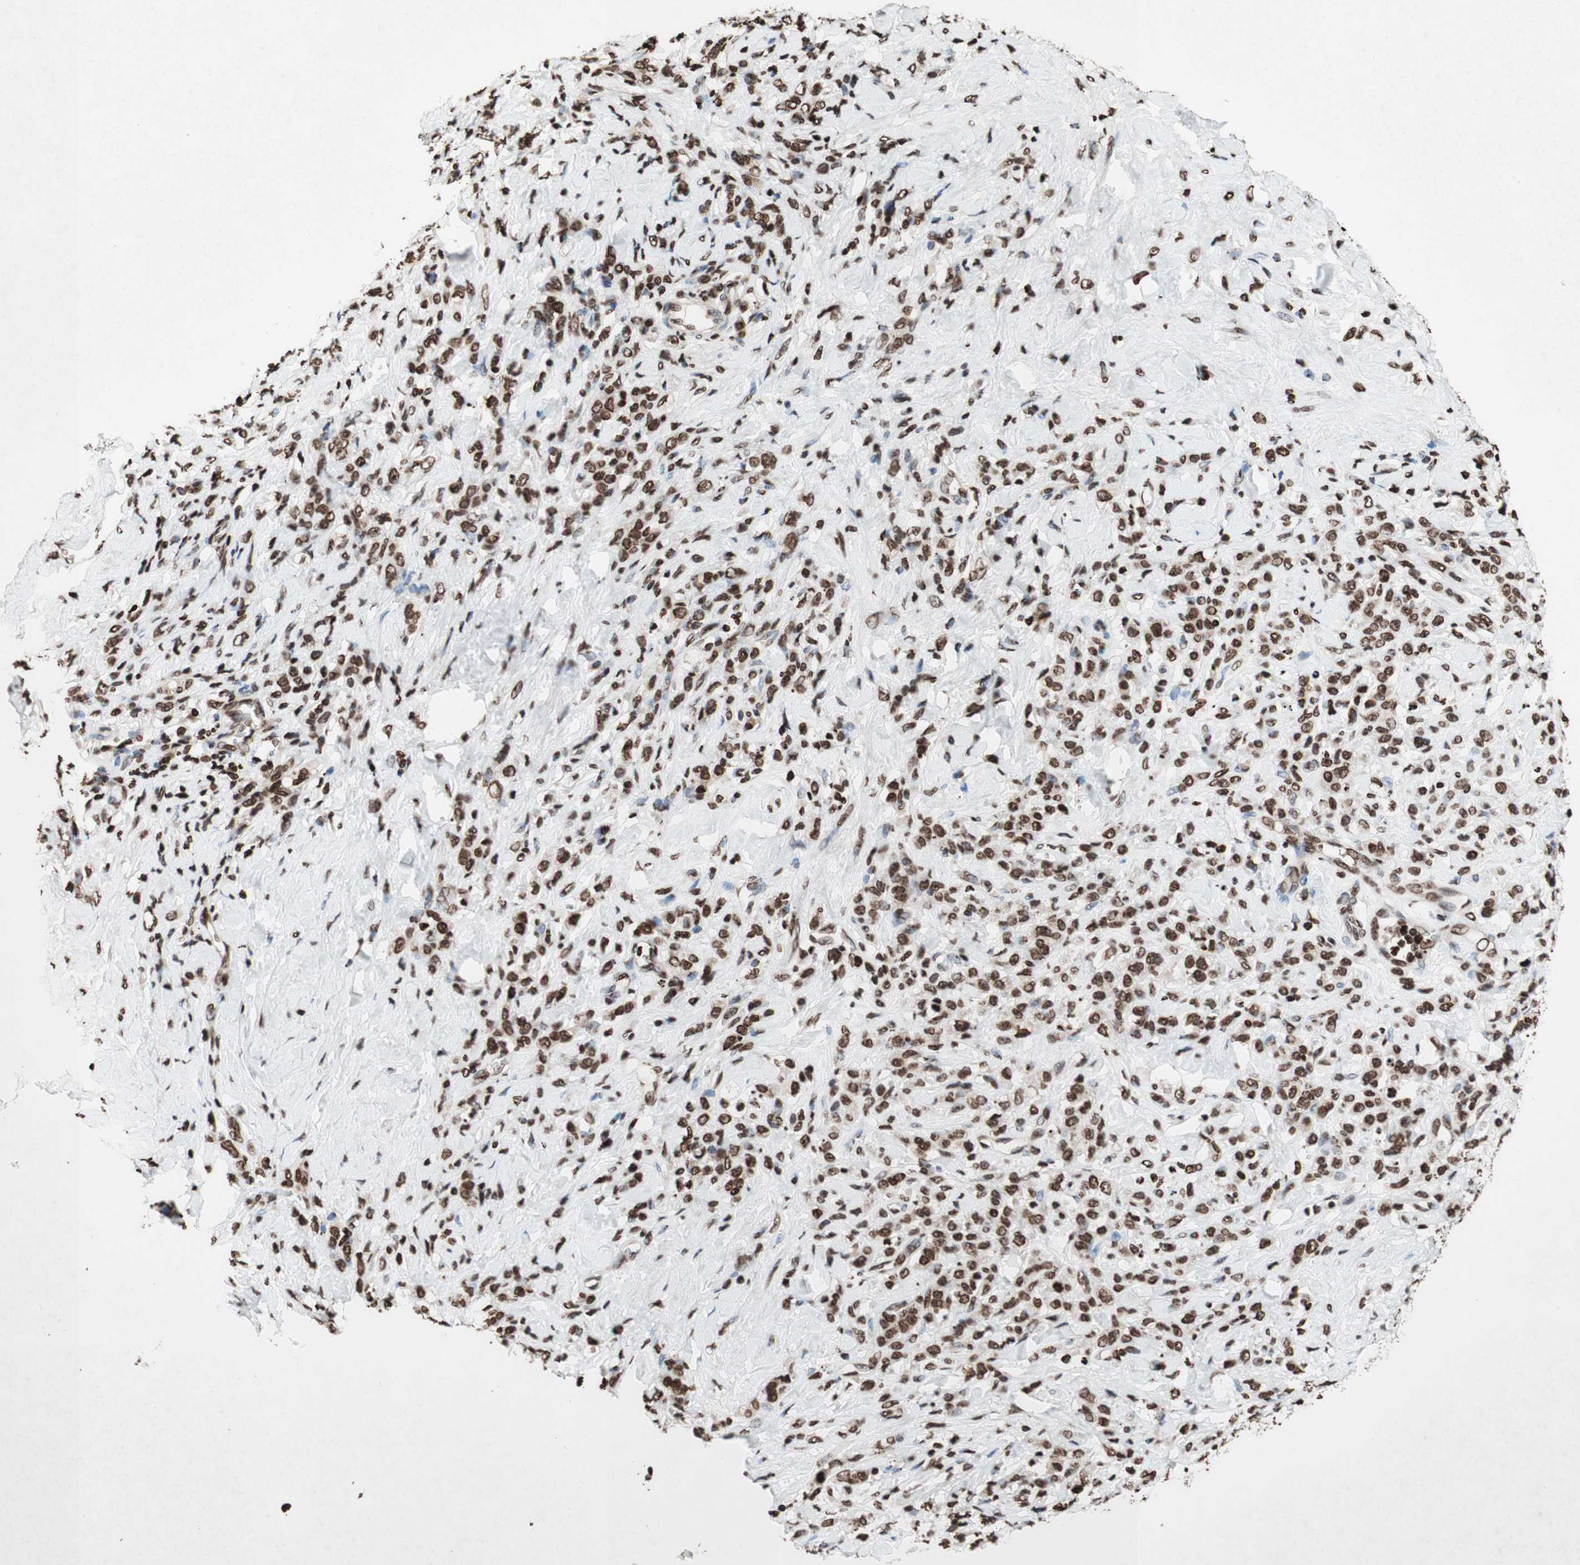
{"staining": {"intensity": "moderate", "quantity": ">75%", "location": "nuclear"}, "tissue": "stomach cancer", "cell_type": "Tumor cells", "image_type": "cancer", "snomed": [{"axis": "morphology", "description": "Adenocarcinoma, NOS"}, {"axis": "topography", "description": "Stomach"}], "caption": "Immunohistochemistry (IHC) (DAB) staining of human adenocarcinoma (stomach) exhibits moderate nuclear protein staining in approximately >75% of tumor cells.", "gene": "NCOA3", "patient": {"sex": "male", "age": 82}}